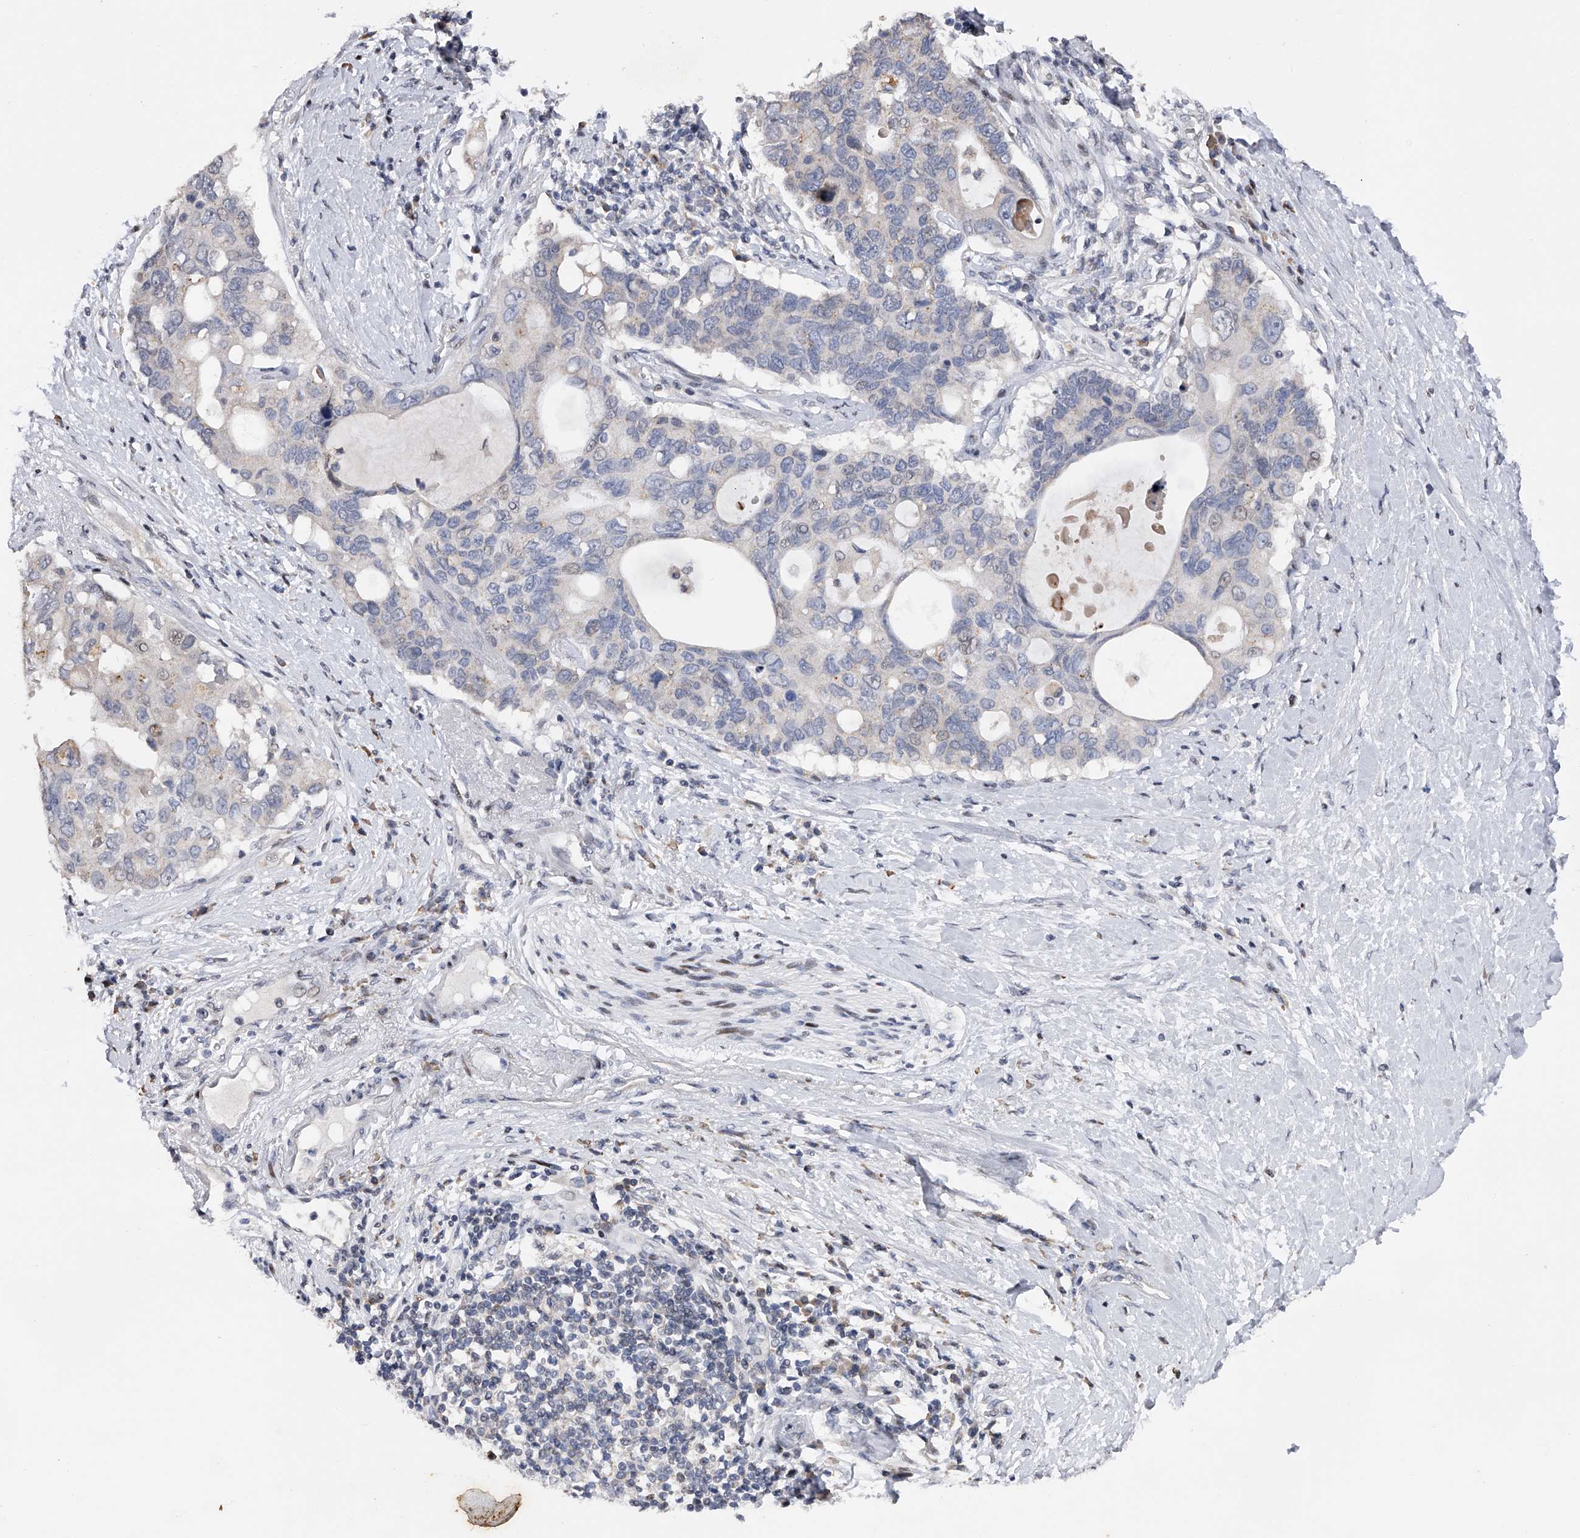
{"staining": {"intensity": "negative", "quantity": "none", "location": "none"}, "tissue": "pancreatic cancer", "cell_type": "Tumor cells", "image_type": "cancer", "snomed": [{"axis": "morphology", "description": "Adenocarcinoma, NOS"}, {"axis": "topography", "description": "Pancreas"}], "caption": "Tumor cells are negative for protein expression in human adenocarcinoma (pancreatic).", "gene": "RWDD2A", "patient": {"sex": "female", "age": 56}}